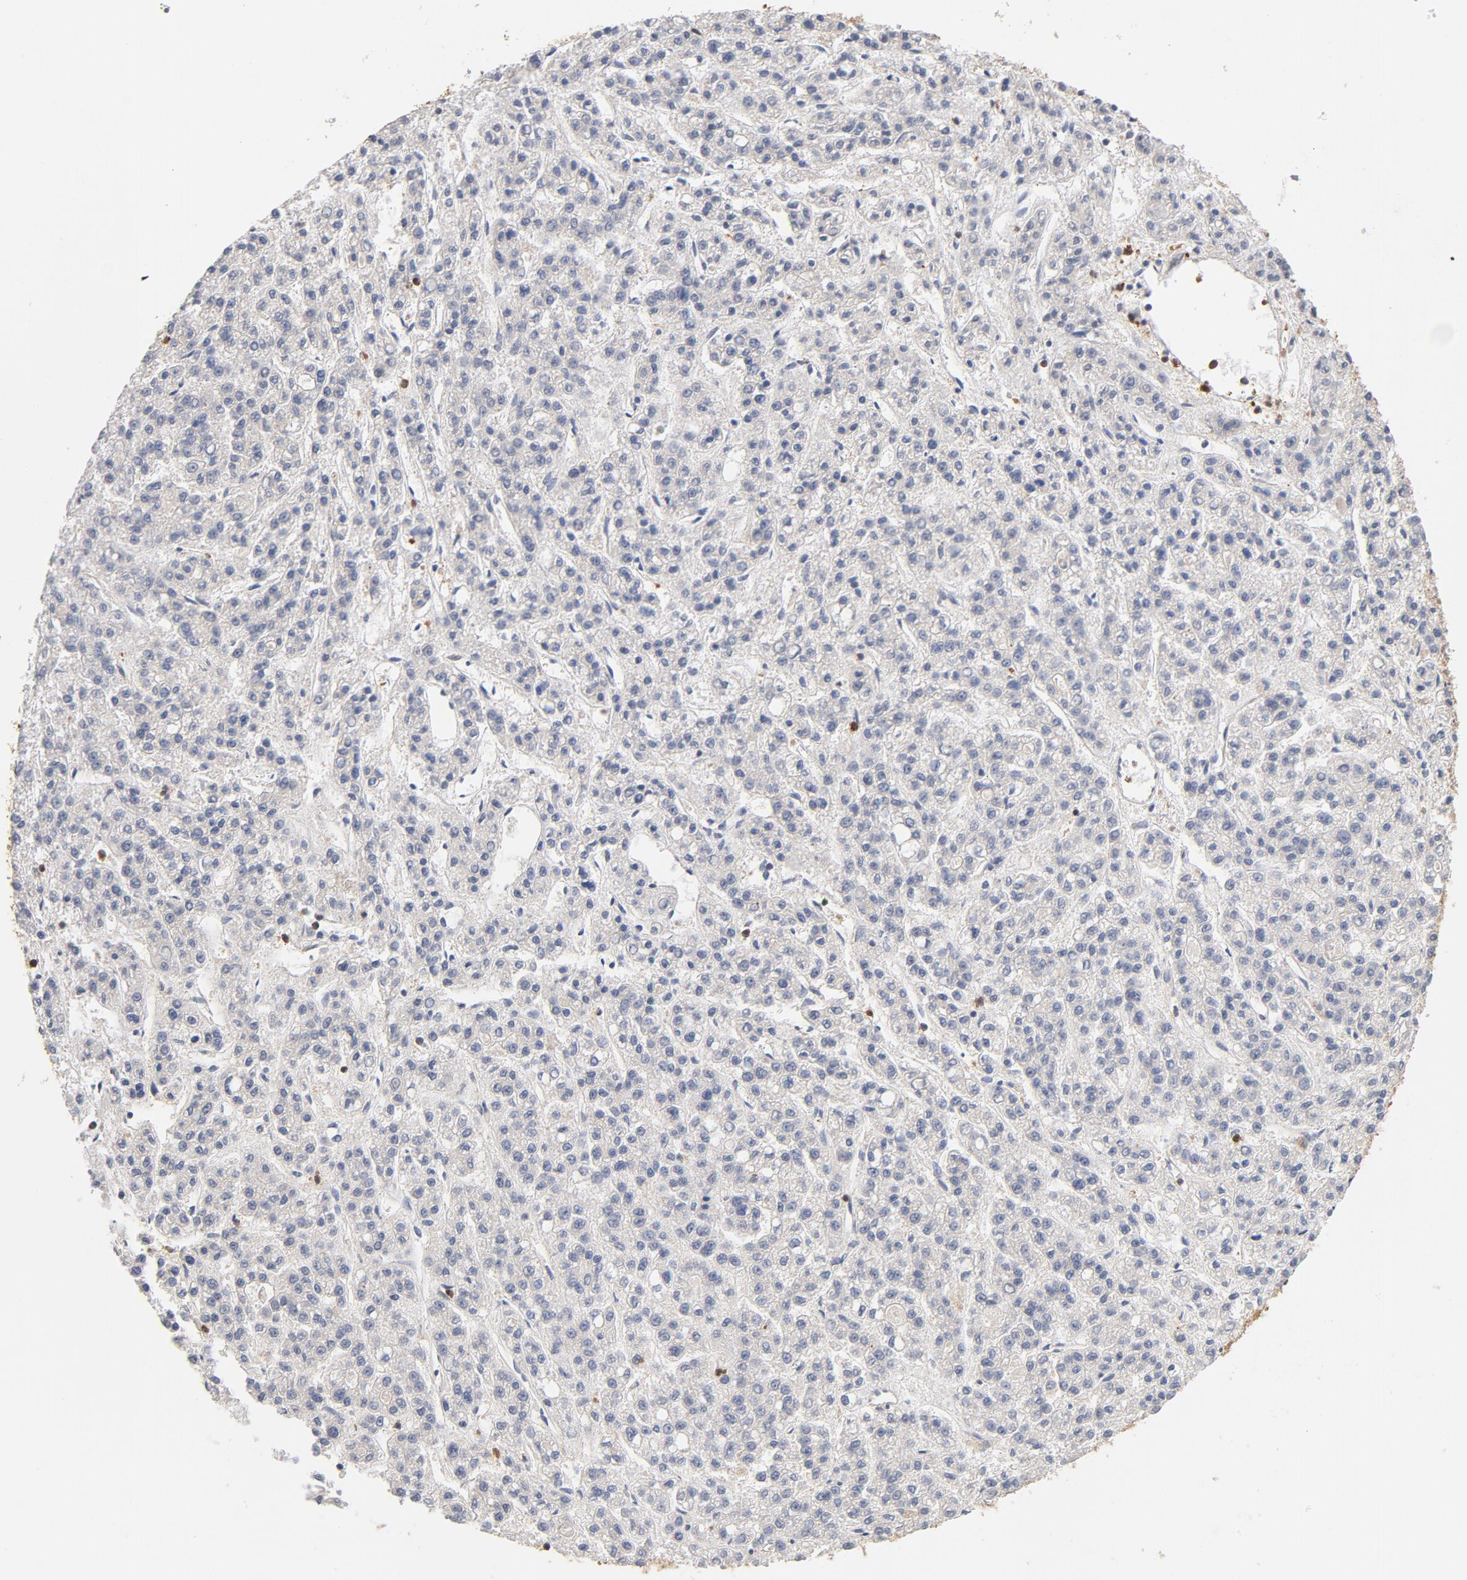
{"staining": {"intensity": "negative", "quantity": "none", "location": "none"}, "tissue": "liver cancer", "cell_type": "Tumor cells", "image_type": "cancer", "snomed": [{"axis": "morphology", "description": "Carcinoma, Hepatocellular, NOS"}, {"axis": "topography", "description": "Liver"}], "caption": "Tumor cells are negative for protein expression in human liver hepatocellular carcinoma. Brightfield microscopy of immunohistochemistry (IHC) stained with DAB (3,3'-diaminobenzidine) (brown) and hematoxylin (blue), captured at high magnification.", "gene": "EZR", "patient": {"sex": "male", "age": 70}}